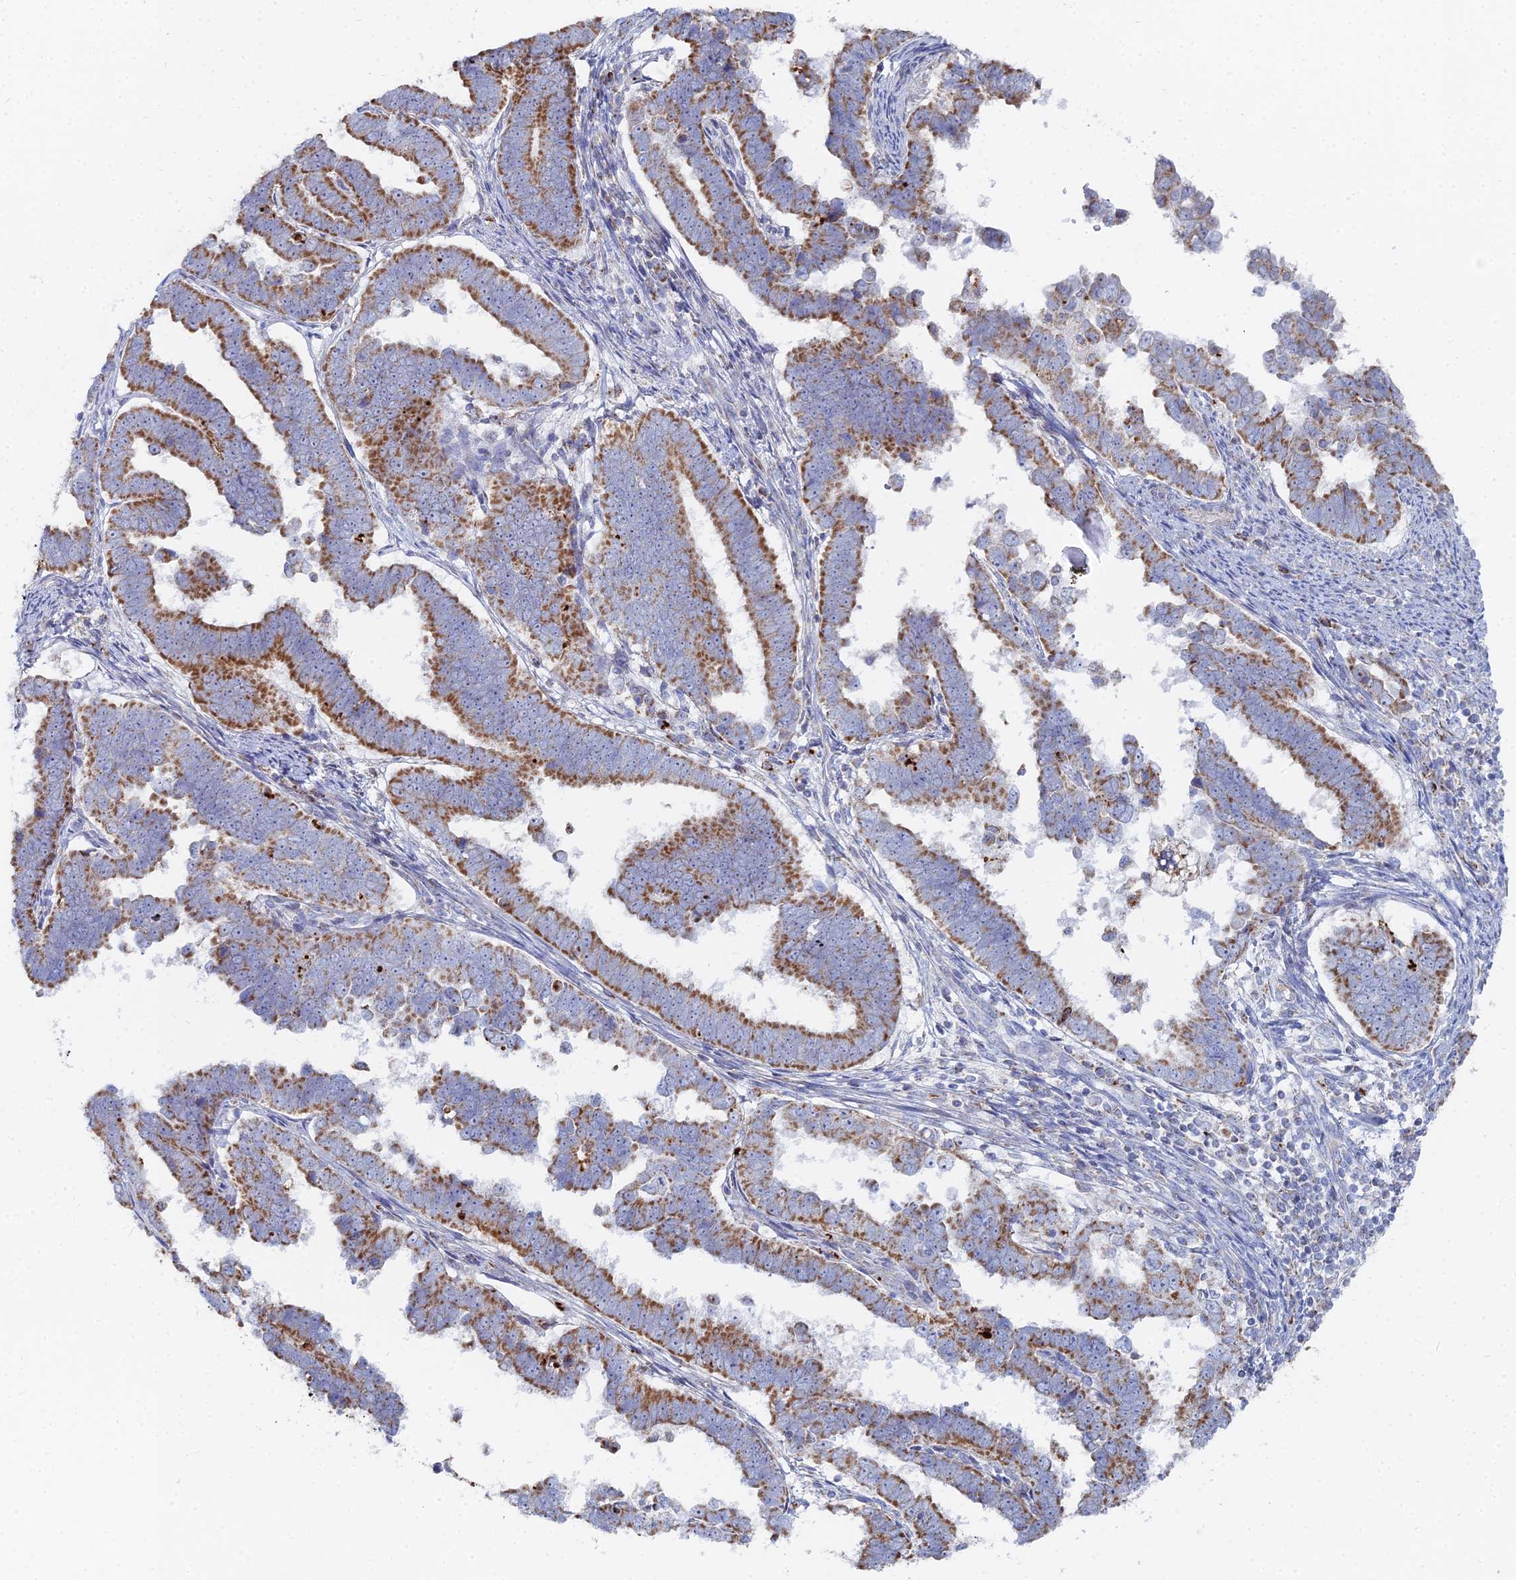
{"staining": {"intensity": "strong", "quantity": ">75%", "location": "cytoplasmic/membranous"}, "tissue": "endometrial cancer", "cell_type": "Tumor cells", "image_type": "cancer", "snomed": [{"axis": "morphology", "description": "Adenocarcinoma, NOS"}, {"axis": "topography", "description": "Endometrium"}], "caption": "A photomicrograph of human endometrial cancer stained for a protein demonstrates strong cytoplasmic/membranous brown staining in tumor cells.", "gene": "MPC1", "patient": {"sex": "female", "age": 75}}